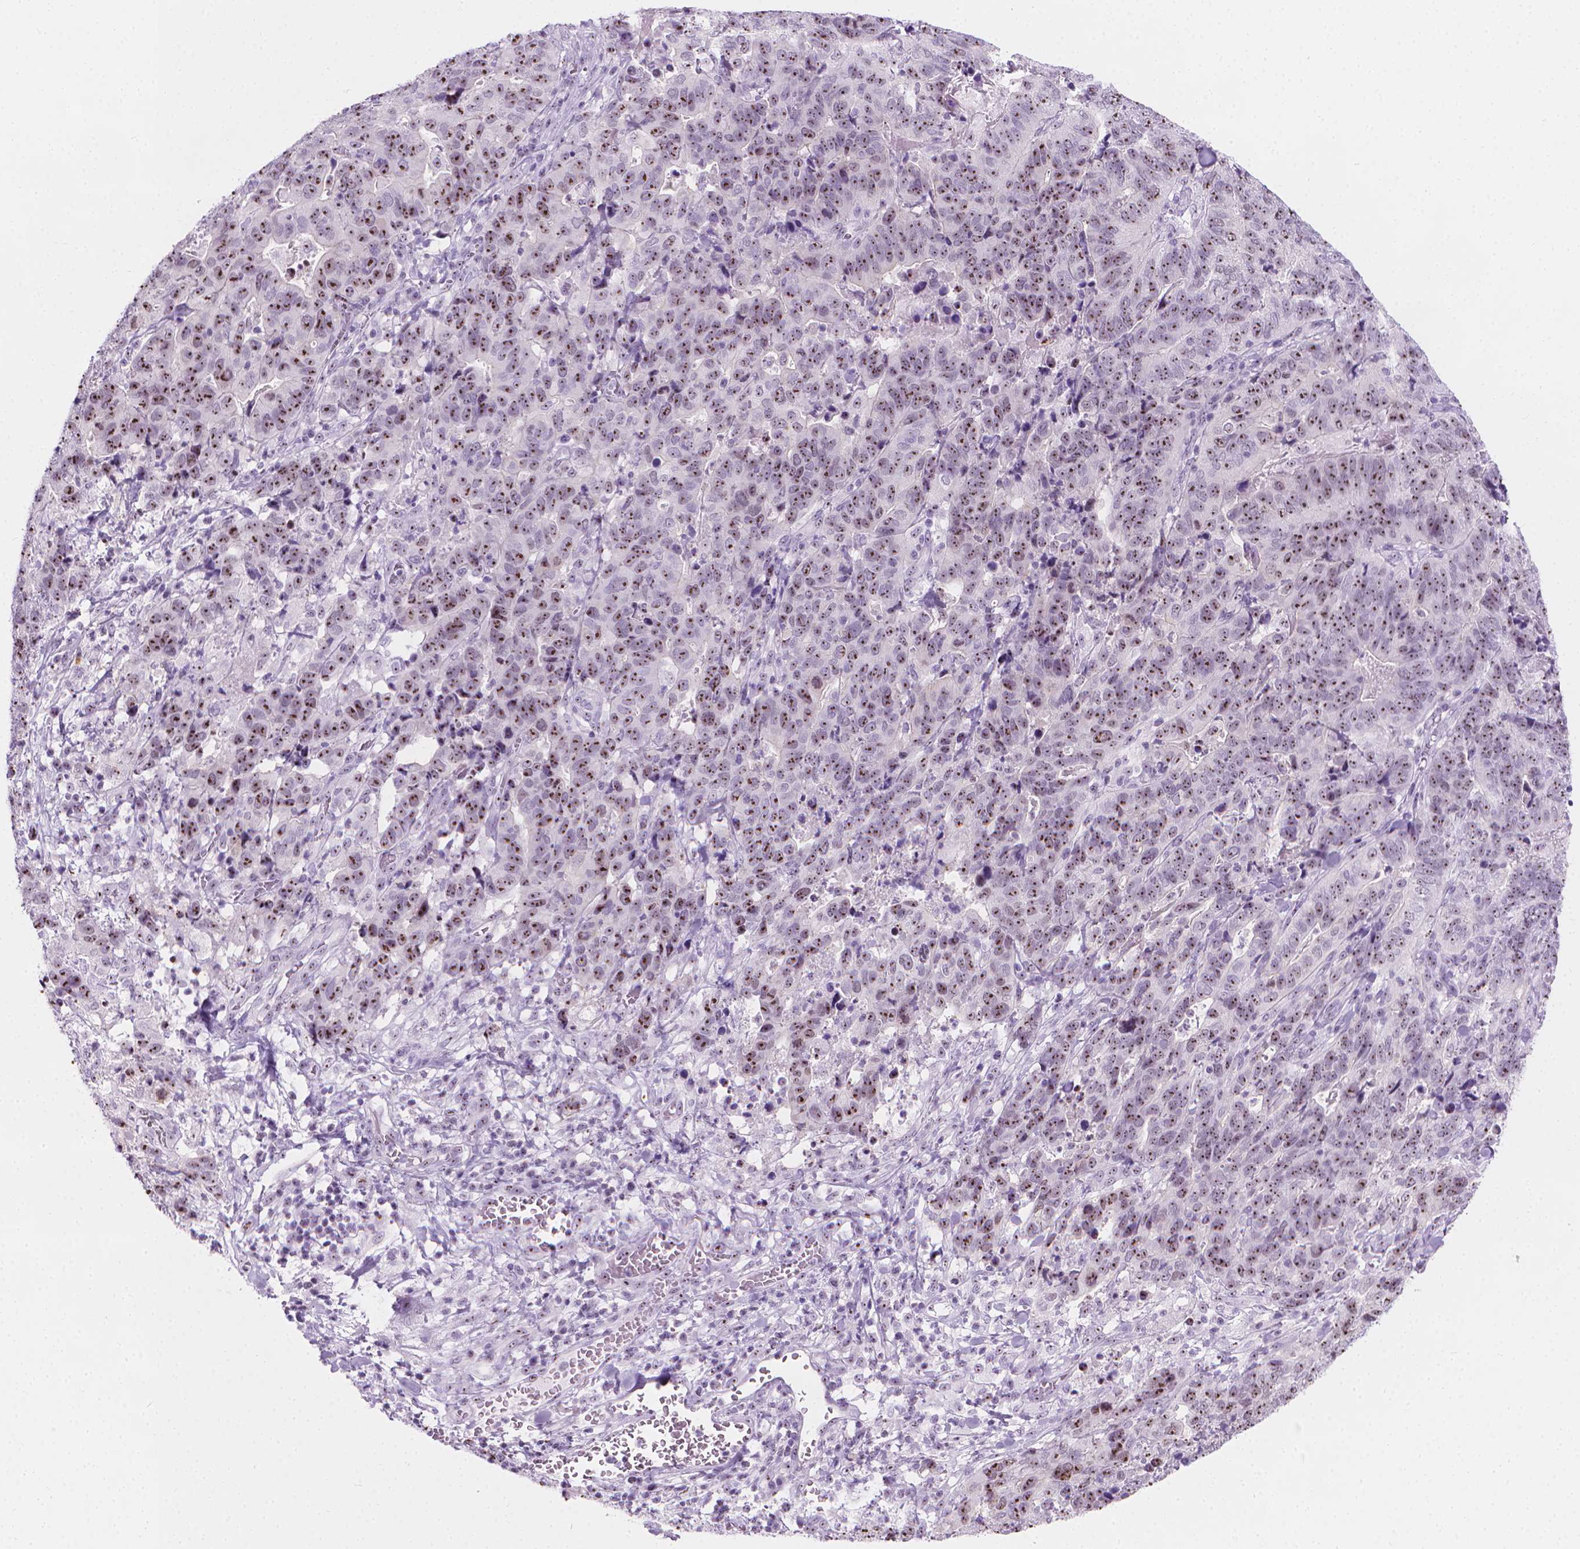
{"staining": {"intensity": "moderate", "quantity": ">75%", "location": "nuclear"}, "tissue": "stomach cancer", "cell_type": "Tumor cells", "image_type": "cancer", "snomed": [{"axis": "morphology", "description": "Adenocarcinoma, NOS"}, {"axis": "topography", "description": "Stomach, upper"}], "caption": "About >75% of tumor cells in human stomach cancer reveal moderate nuclear protein staining as visualized by brown immunohistochemical staining.", "gene": "NOL7", "patient": {"sex": "female", "age": 67}}